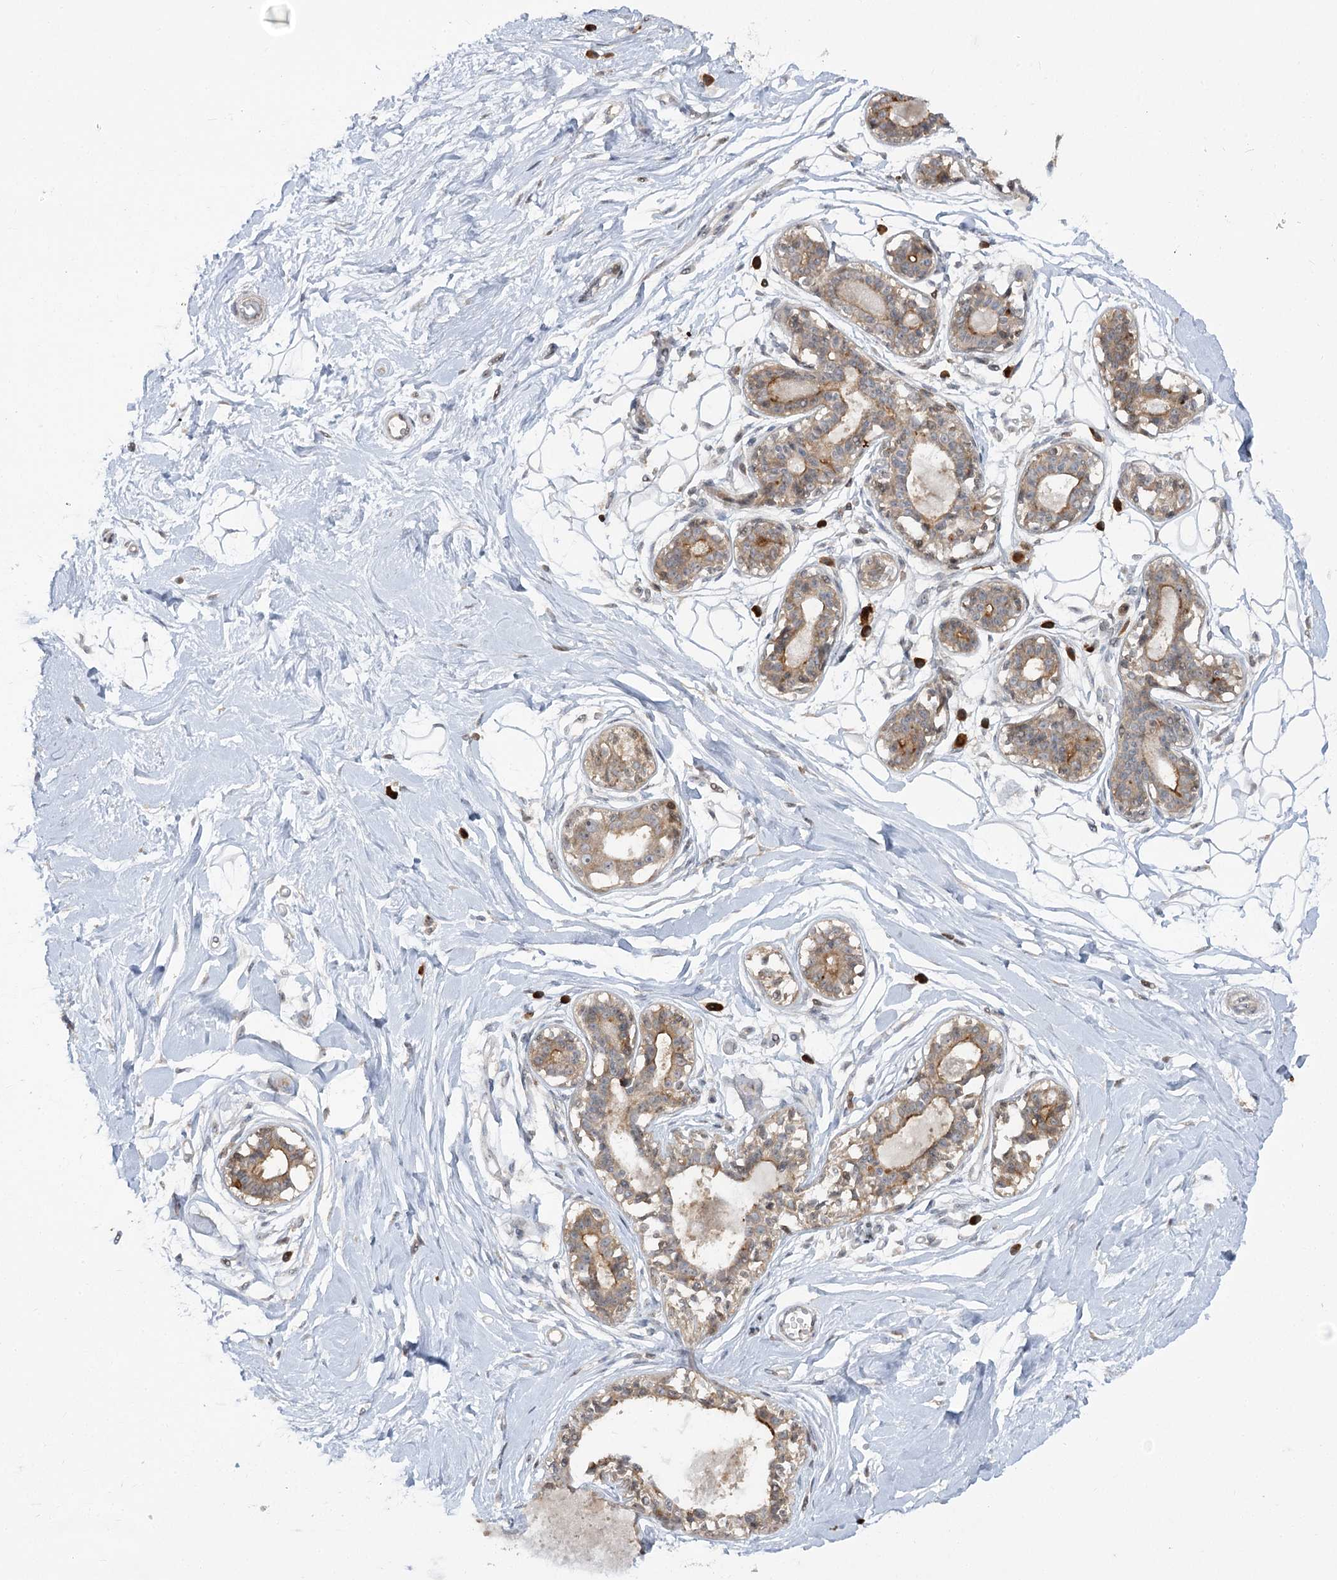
{"staining": {"intensity": "negative", "quantity": "none", "location": "none"}, "tissue": "breast", "cell_type": "Adipocytes", "image_type": "normal", "snomed": [{"axis": "morphology", "description": "Normal tissue, NOS"}, {"axis": "topography", "description": "Breast"}], "caption": "IHC micrograph of normal breast: breast stained with DAB displays no significant protein staining in adipocytes.", "gene": "SYTL1", "patient": {"sex": "female", "age": 45}}